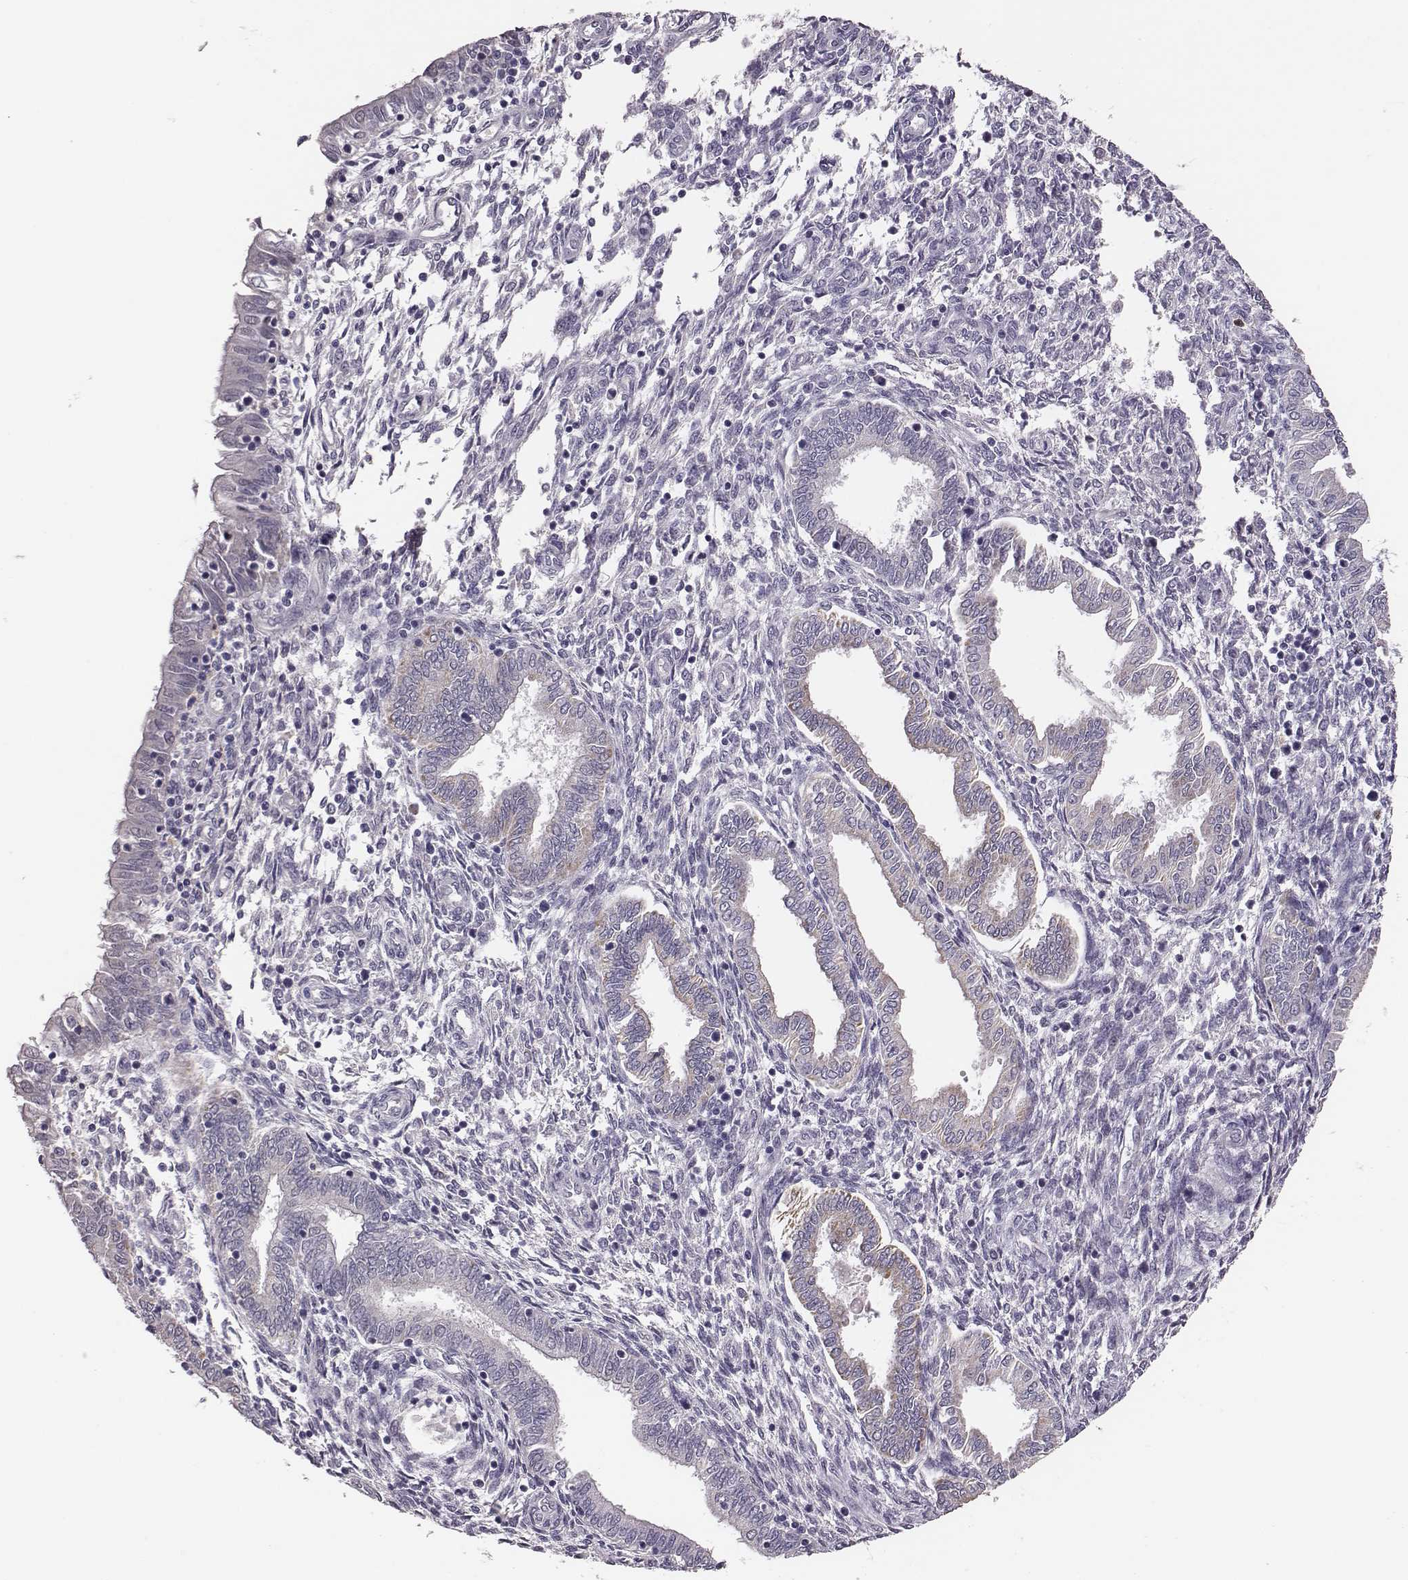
{"staining": {"intensity": "negative", "quantity": "none", "location": "none"}, "tissue": "endometrium", "cell_type": "Cells in endometrial stroma", "image_type": "normal", "snomed": [{"axis": "morphology", "description": "Normal tissue, NOS"}, {"axis": "topography", "description": "Endometrium"}], "caption": "There is no significant positivity in cells in endometrial stroma of endometrium. The staining is performed using DAB (3,3'-diaminobenzidine) brown chromogen with nuclei counter-stained in using hematoxylin.", "gene": "KMO", "patient": {"sex": "female", "age": 42}}